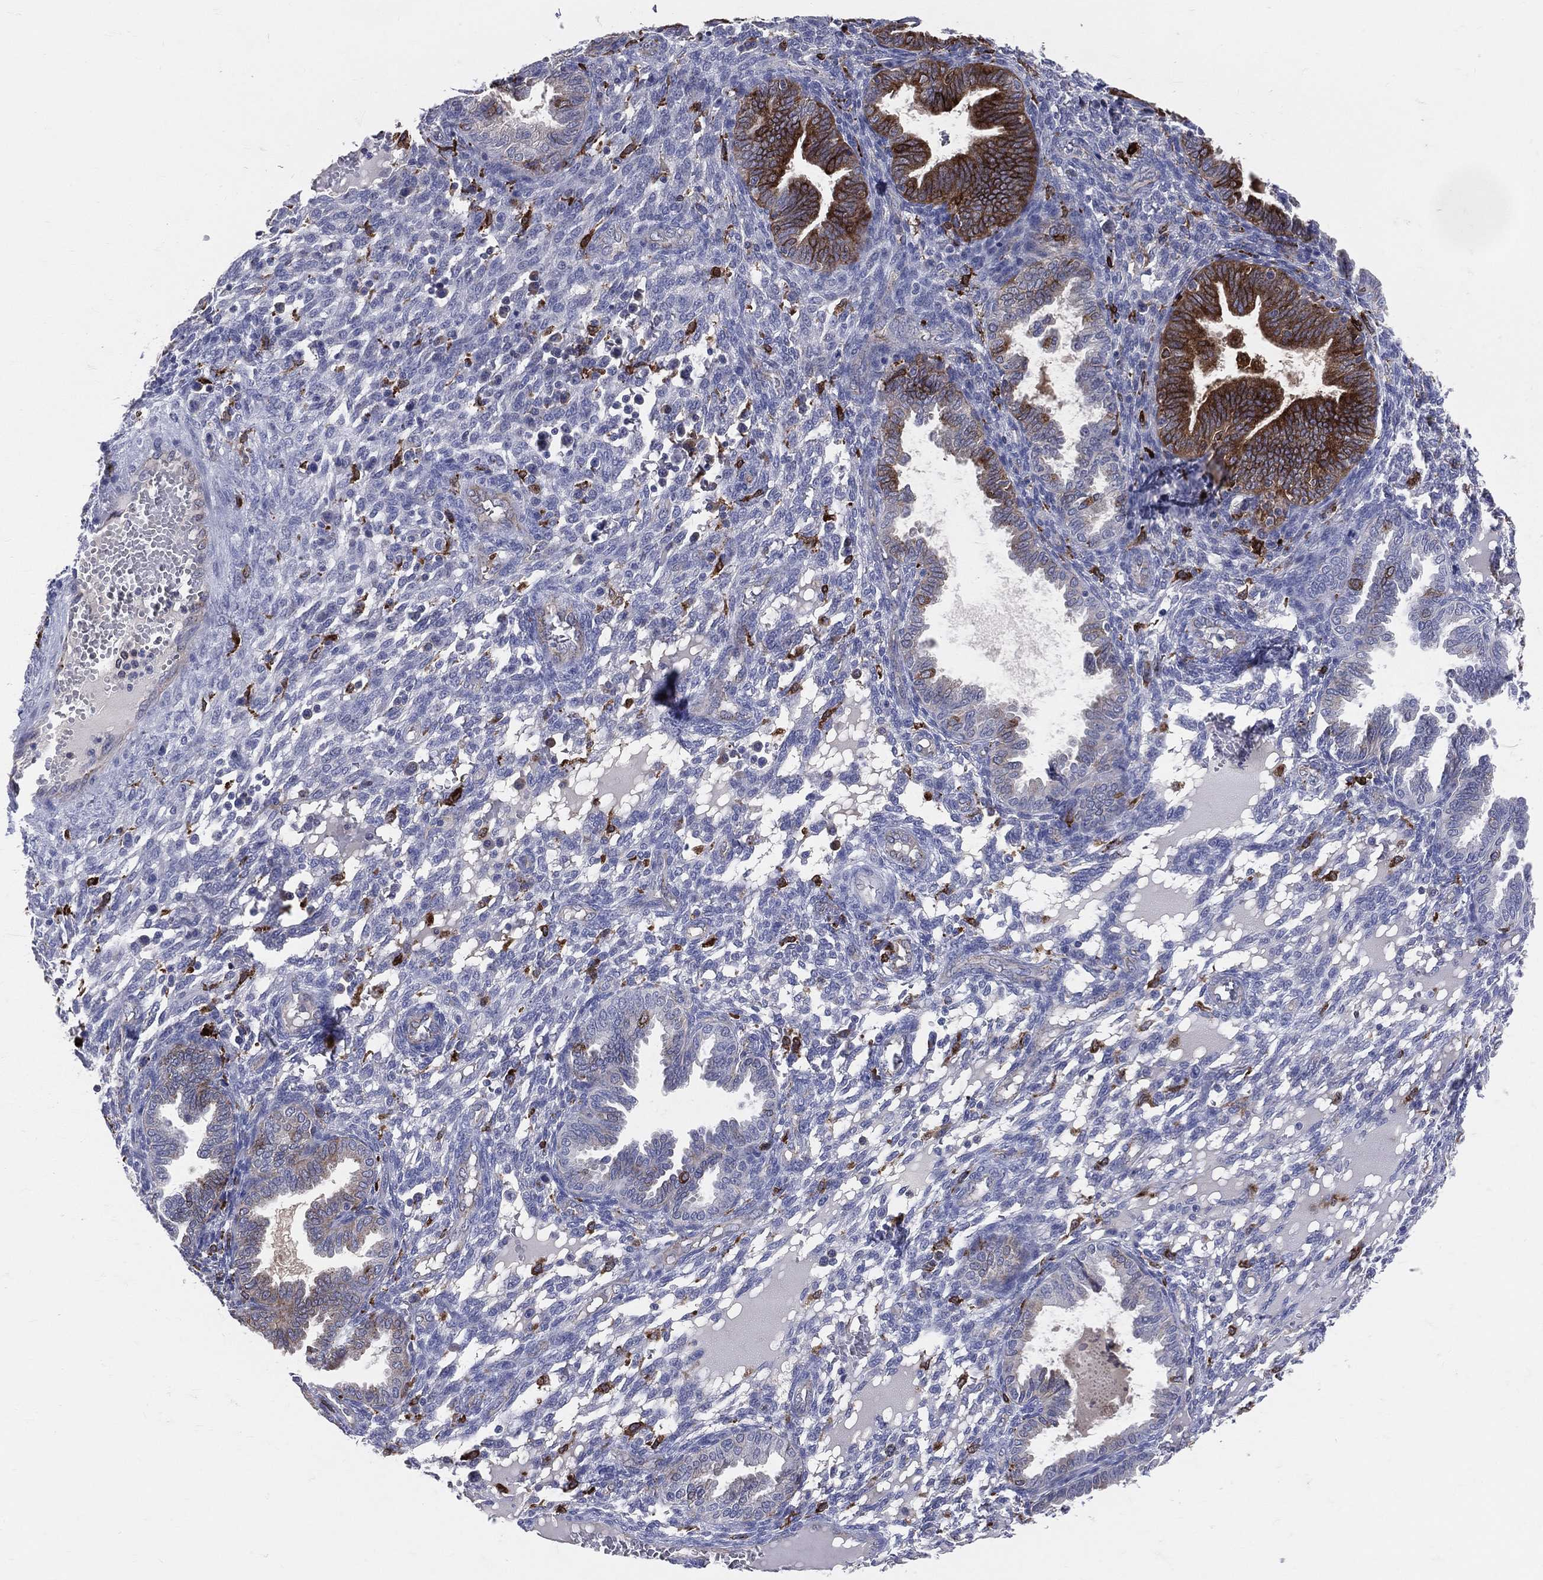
{"staining": {"intensity": "negative", "quantity": "none", "location": "none"}, "tissue": "endometrium", "cell_type": "Cells in endometrial stroma", "image_type": "normal", "snomed": [{"axis": "morphology", "description": "Normal tissue, NOS"}, {"axis": "topography", "description": "Endometrium"}], "caption": "High magnification brightfield microscopy of normal endometrium stained with DAB (3,3'-diaminobenzidine) (brown) and counterstained with hematoxylin (blue): cells in endometrial stroma show no significant positivity. Brightfield microscopy of IHC stained with DAB (3,3'-diaminobenzidine) (brown) and hematoxylin (blue), captured at high magnification.", "gene": "CD74", "patient": {"sex": "female", "age": 42}}